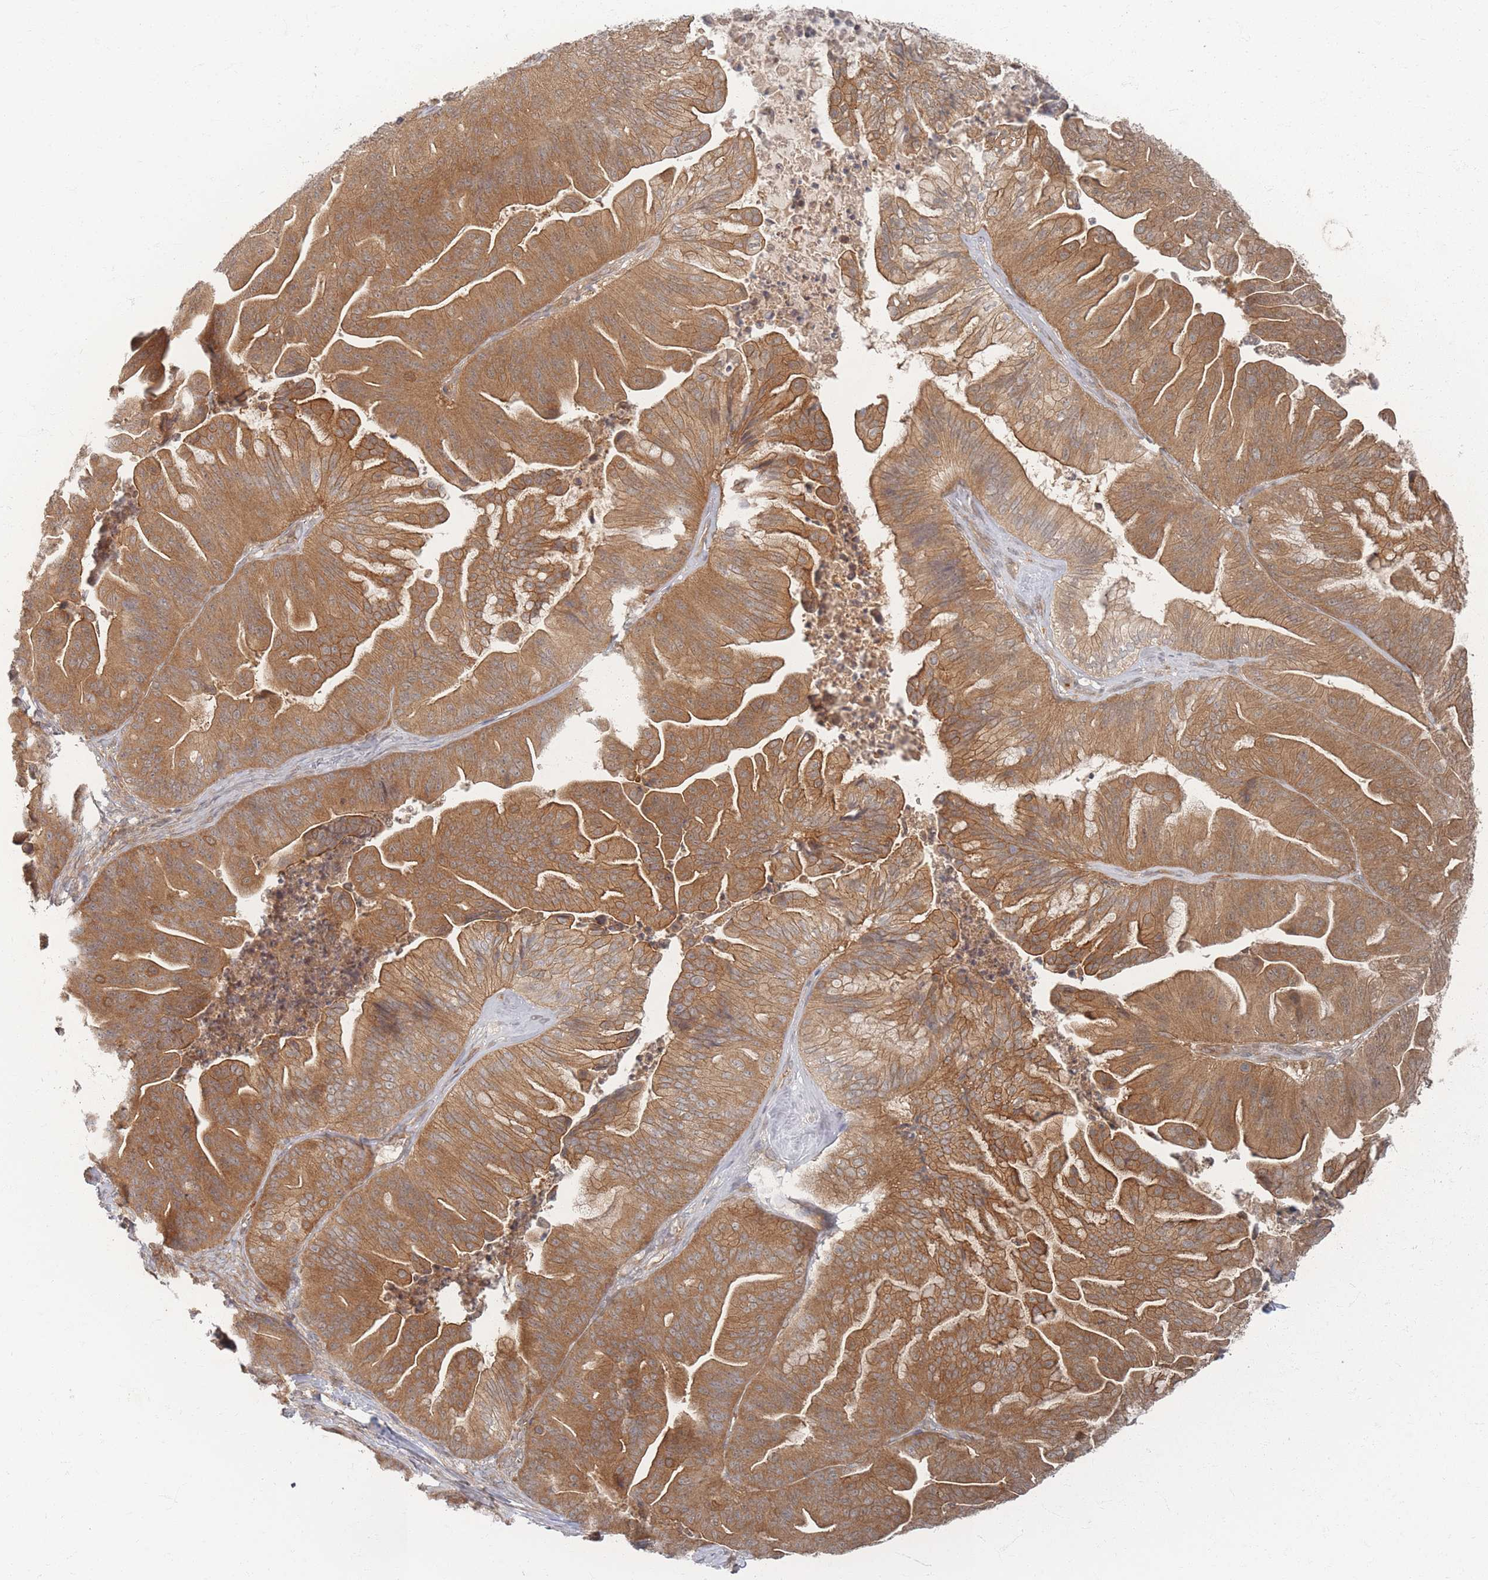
{"staining": {"intensity": "moderate", "quantity": ">75%", "location": "cytoplasmic/membranous"}, "tissue": "ovarian cancer", "cell_type": "Tumor cells", "image_type": "cancer", "snomed": [{"axis": "morphology", "description": "Cystadenocarcinoma, mucinous, NOS"}, {"axis": "topography", "description": "Ovary"}], "caption": "Moderate cytoplasmic/membranous positivity for a protein is appreciated in about >75% of tumor cells of ovarian mucinous cystadenocarcinoma using immunohistochemistry (IHC).", "gene": "PSMD9", "patient": {"sex": "female", "age": 67}}